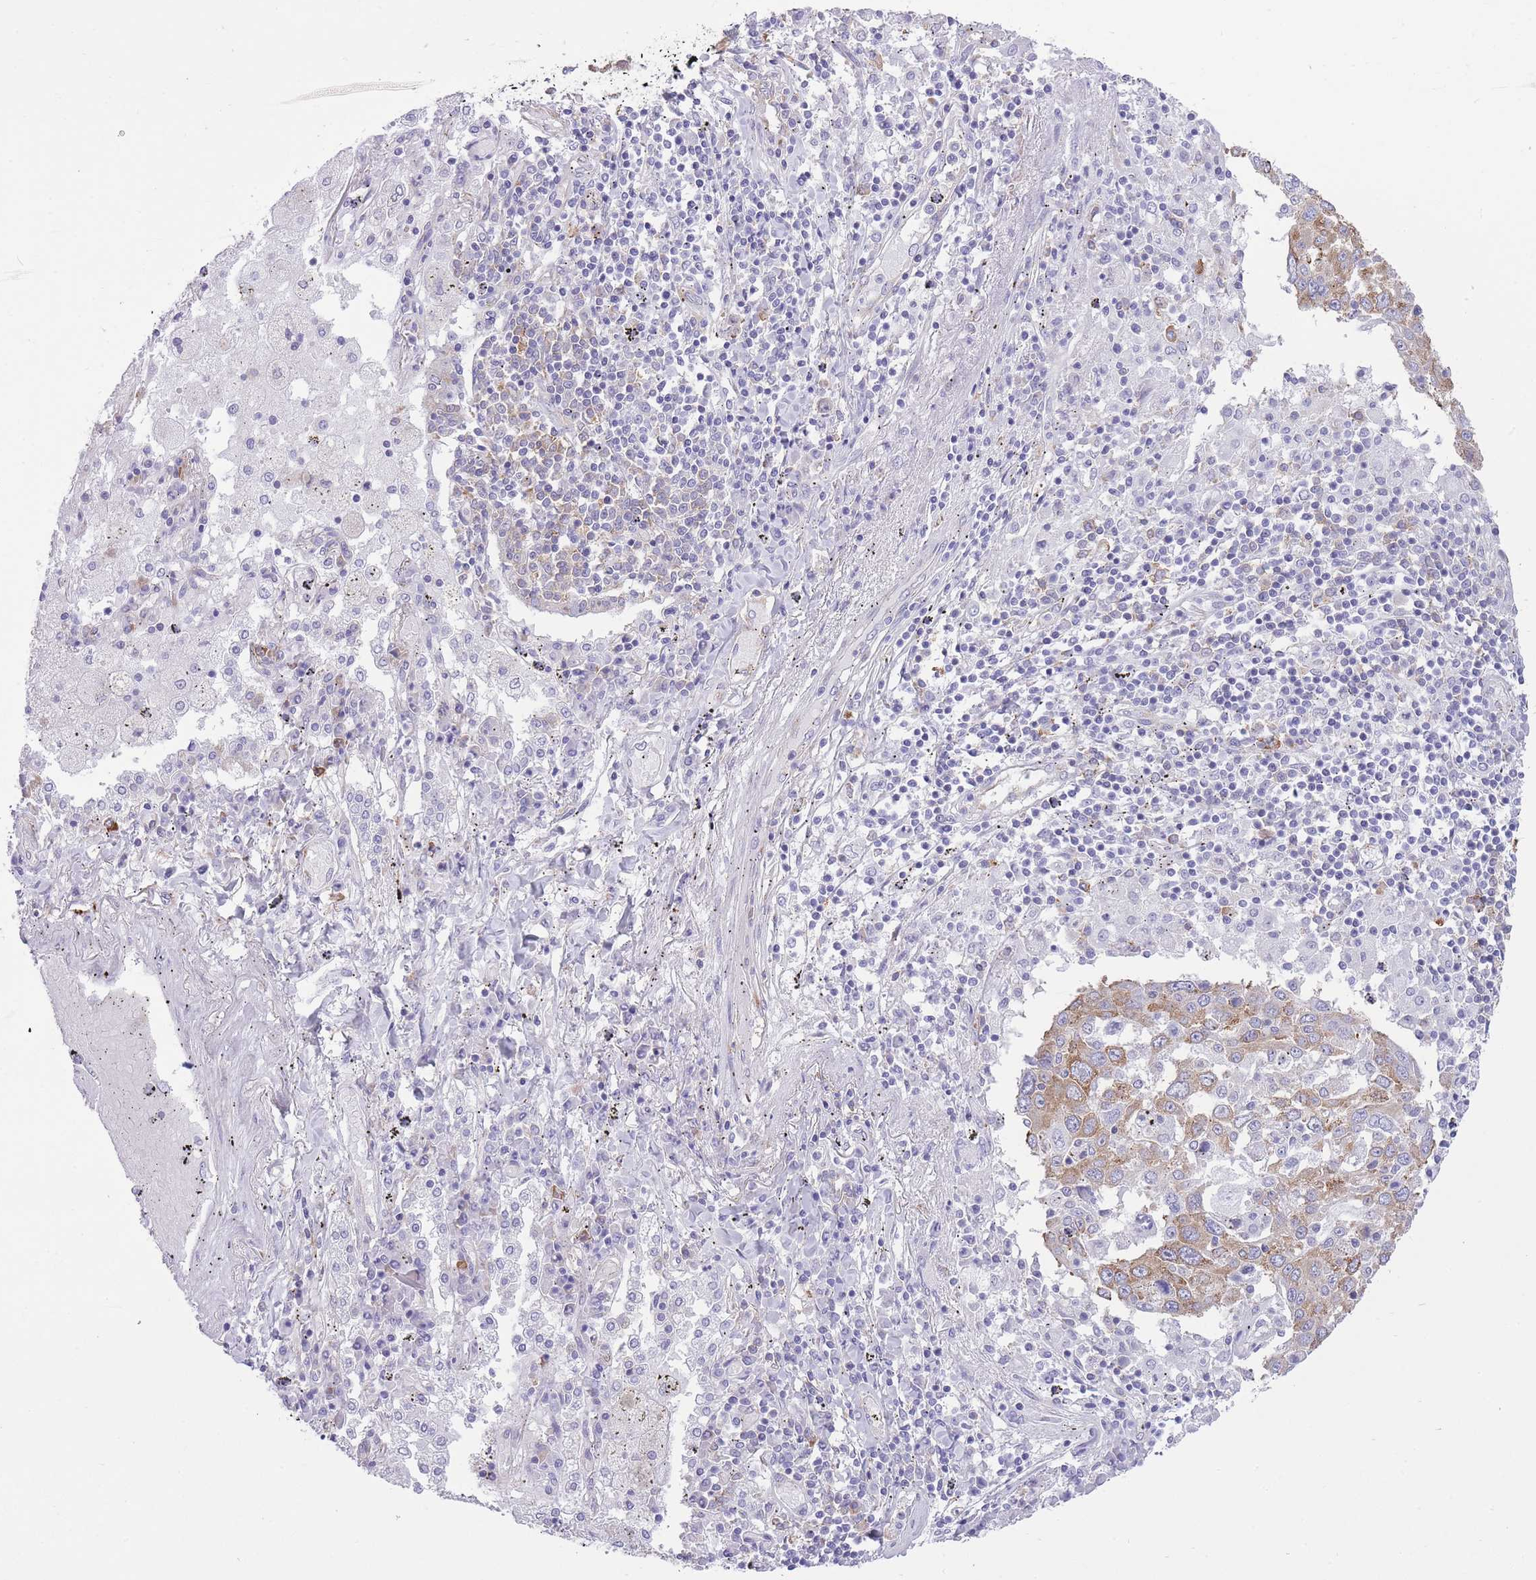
{"staining": {"intensity": "moderate", "quantity": "25%-75%", "location": "cytoplasmic/membranous"}, "tissue": "lung cancer", "cell_type": "Tumor cells", "image_type": "cancer", "snomed": [{"axis": "morphology", "description": "Squamous cell carcinoma, NOS"}, {"axis": "topography", "description": "Lung"}], "caption": "Lung squamous cell carcinoma stained with a brown dye reveals moderate cytoplasmic/membranous positive positivity in about 25%-75% of tumor cells.", "gene": "ZNF501", "patient": {"sex": "male", "age": 65}}